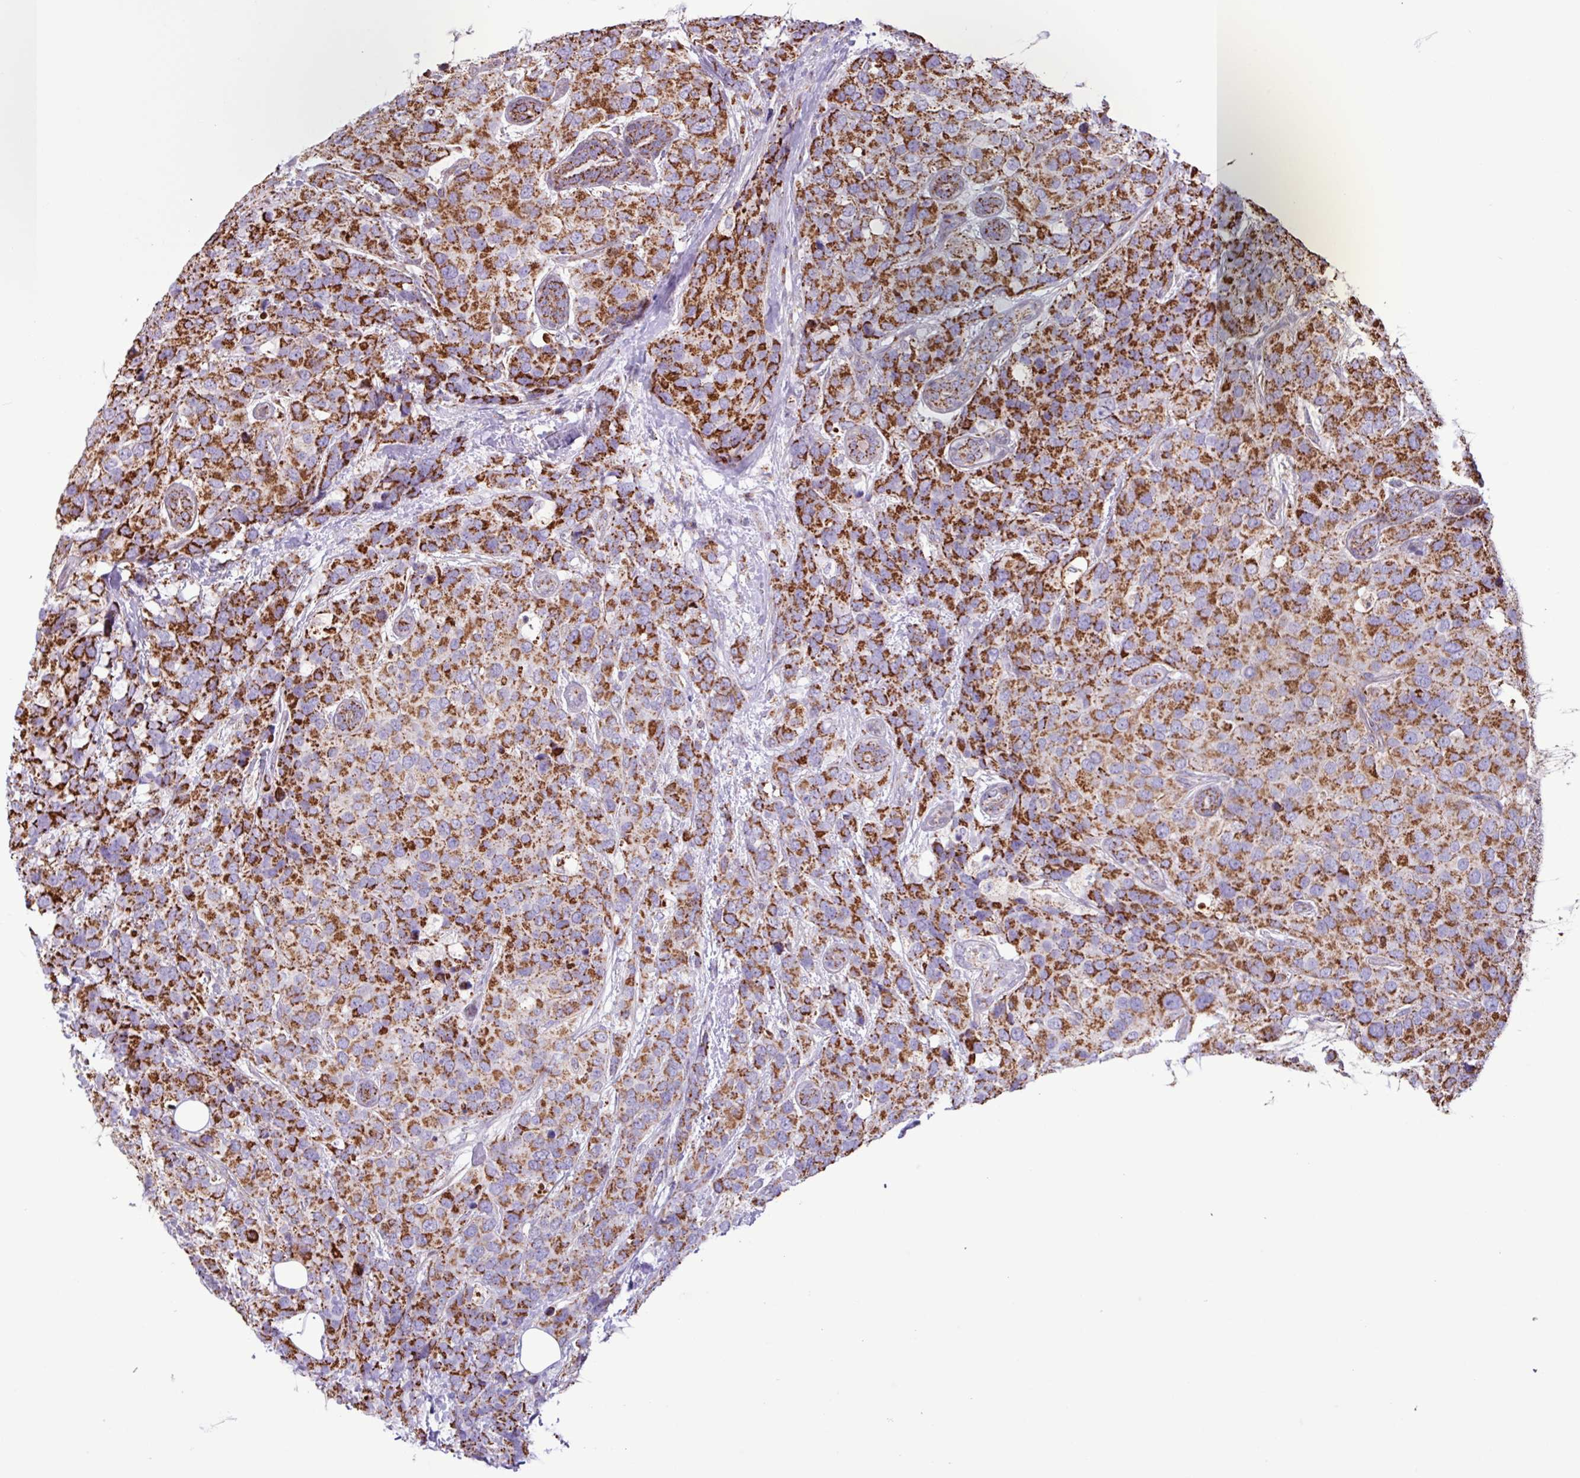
{"staining": {"intensity": "strong", "quantity": ">75%", "location": "cytoplasmic/membranous"}, "tissue": "breast cancer", "cell_type": "Tumor cells", "image_type": "cancer", "snomed": [{"axis": "morphology", "description": "Lobular carcinoma"}, {"axis": "topography", "description": "Breast"}], "caption": "Immunohistochemistry (IHC) of human breast lobular carcinoma demonstrates high levels of strong cytoplasmic/membranous staining in approximately >75% of tumor cells.", "gene": "RTL3", "patient": {"sex": "female", "age": 59}}